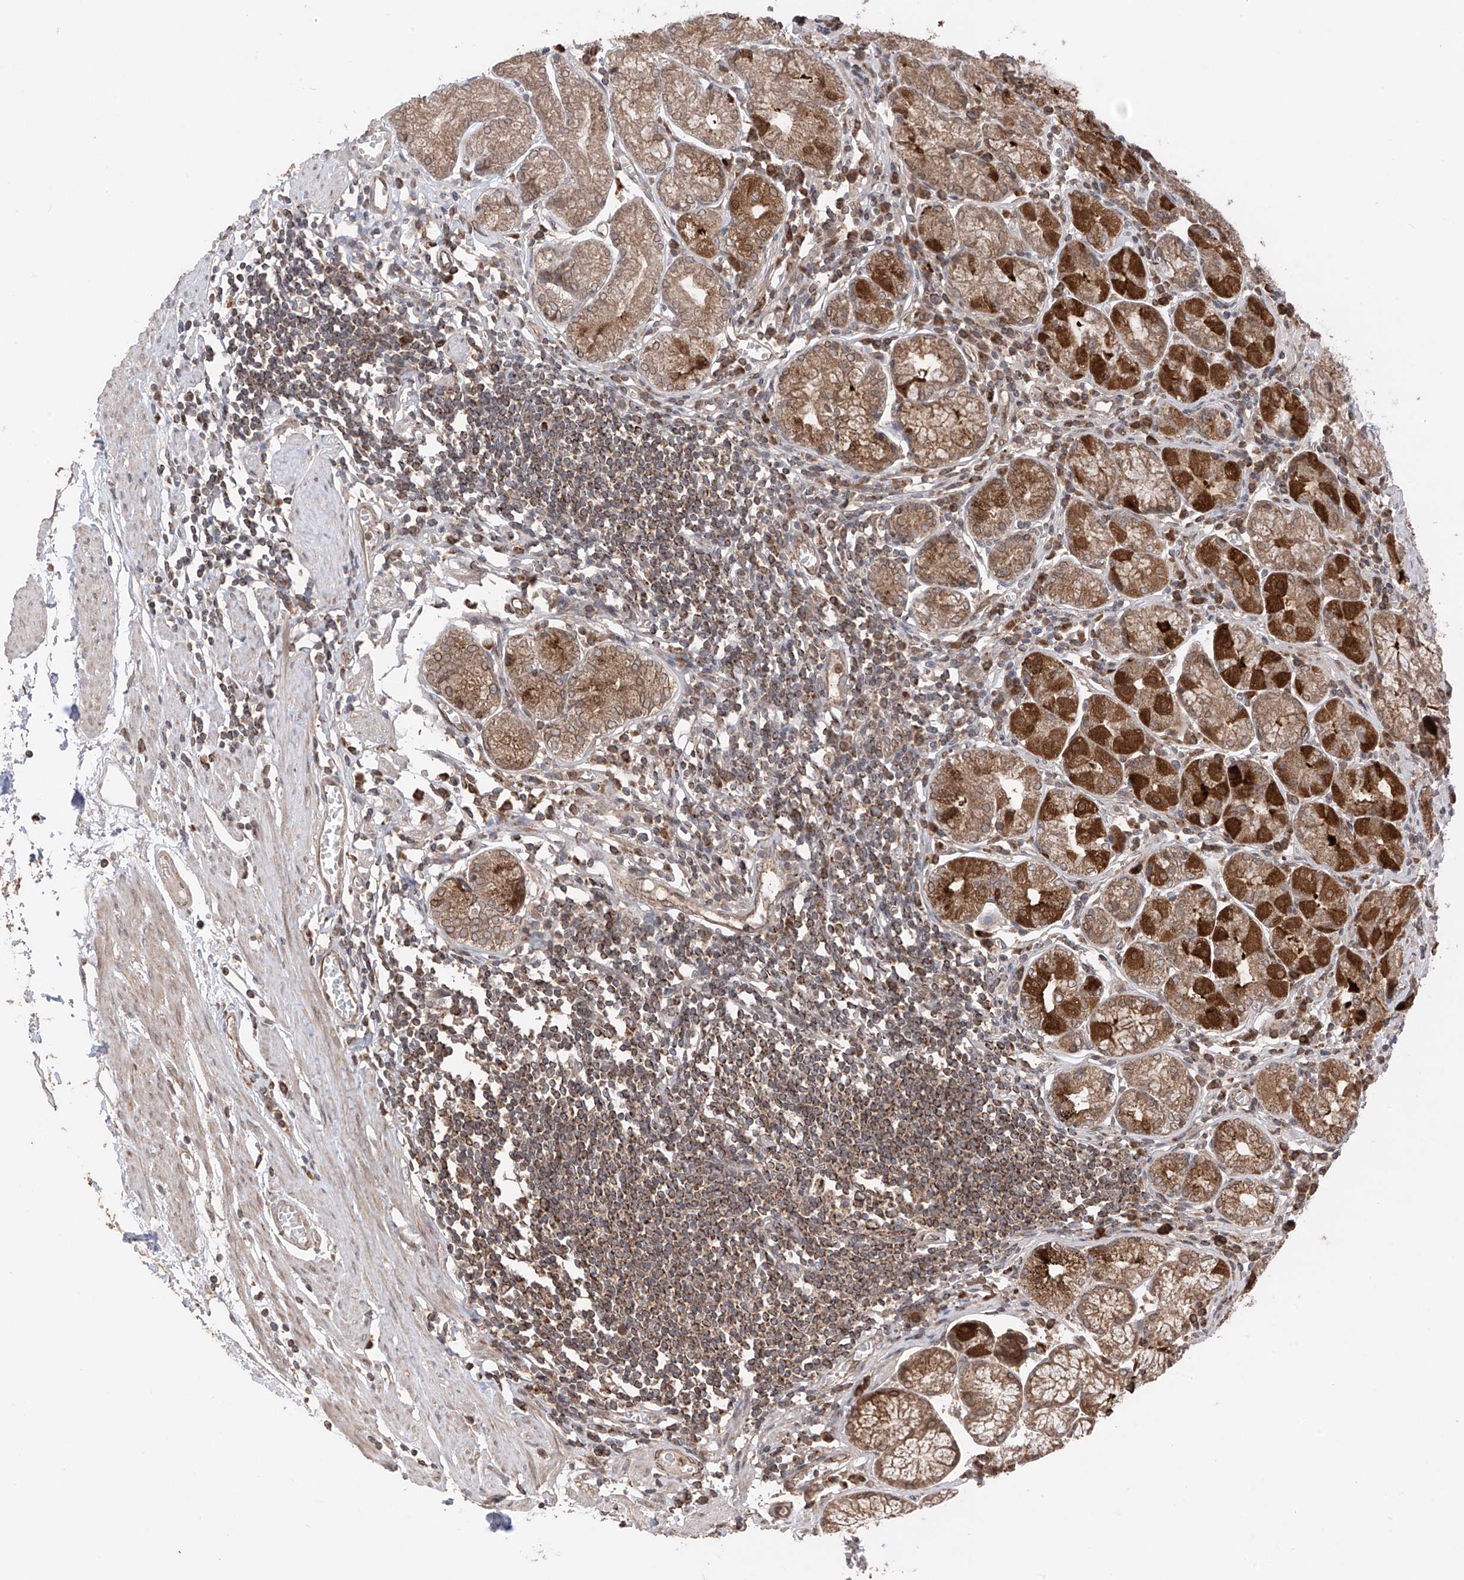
{"staining": {"intensity": "moderate", "quantity": ">75%", "location": "cytoplasmic/membranous"}, "tissue": "stomach", "cell_type": "Glandular cells", "image_type": "normal", "snomed": [{"axis": "morphology", "description": "Normal tissue, NOS"}, {"axis": "topography", "description": "Stomach"}], "caption": "An image of stomach stained for a protein reveals moderate cytoplasmic/membranous brown staining in glandular cells. The staining was performed using DAB, with brown indicating positive protein expression. Nuclei are stained blue with hematoxylin.", "gene": "AHCTF1", "patient": {"sex": "male", "age": 55}}